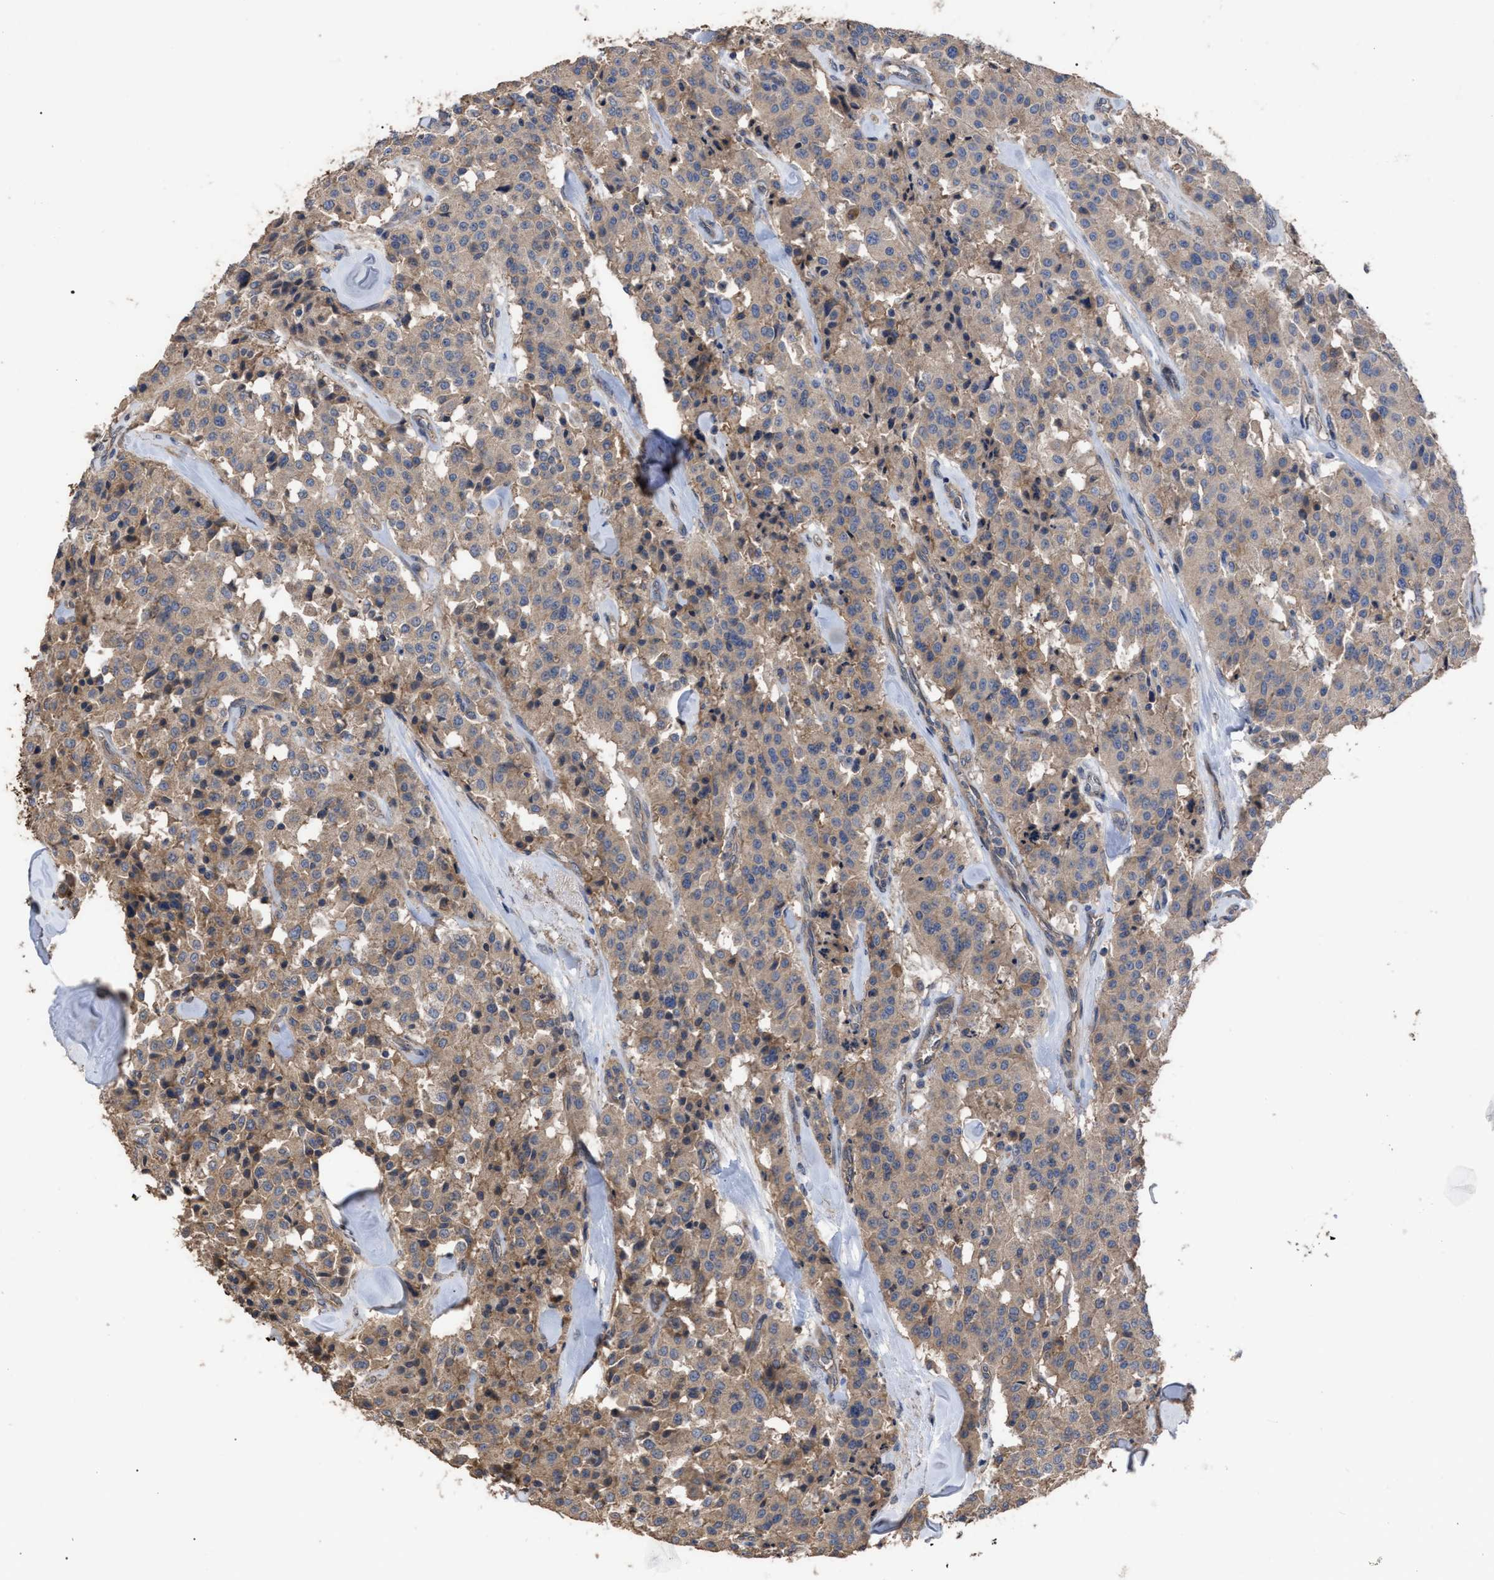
{"staining": {"intensity": "weak", "quantity": ">75%", "location": "cytoplasmic/membranous"}, "tissue": "carcinoid", "cell_type": "Tumor cells", "image_type": "cancer", "snomed": [{"axis": "morphology", "description": "Carcinoid, malignant, NOS"}, {"axis": "topography", "description": "Lung"}], "caption": "Immunohistochemical staining of carcinoid (malignant) shows low levels of weak cytoplasmic/membranous expression in approximately >75% of tumor cells. Nuclei are stained in blue.", "gene": "BTN2A1", "patient": {"sex": "male", "age": 30}}